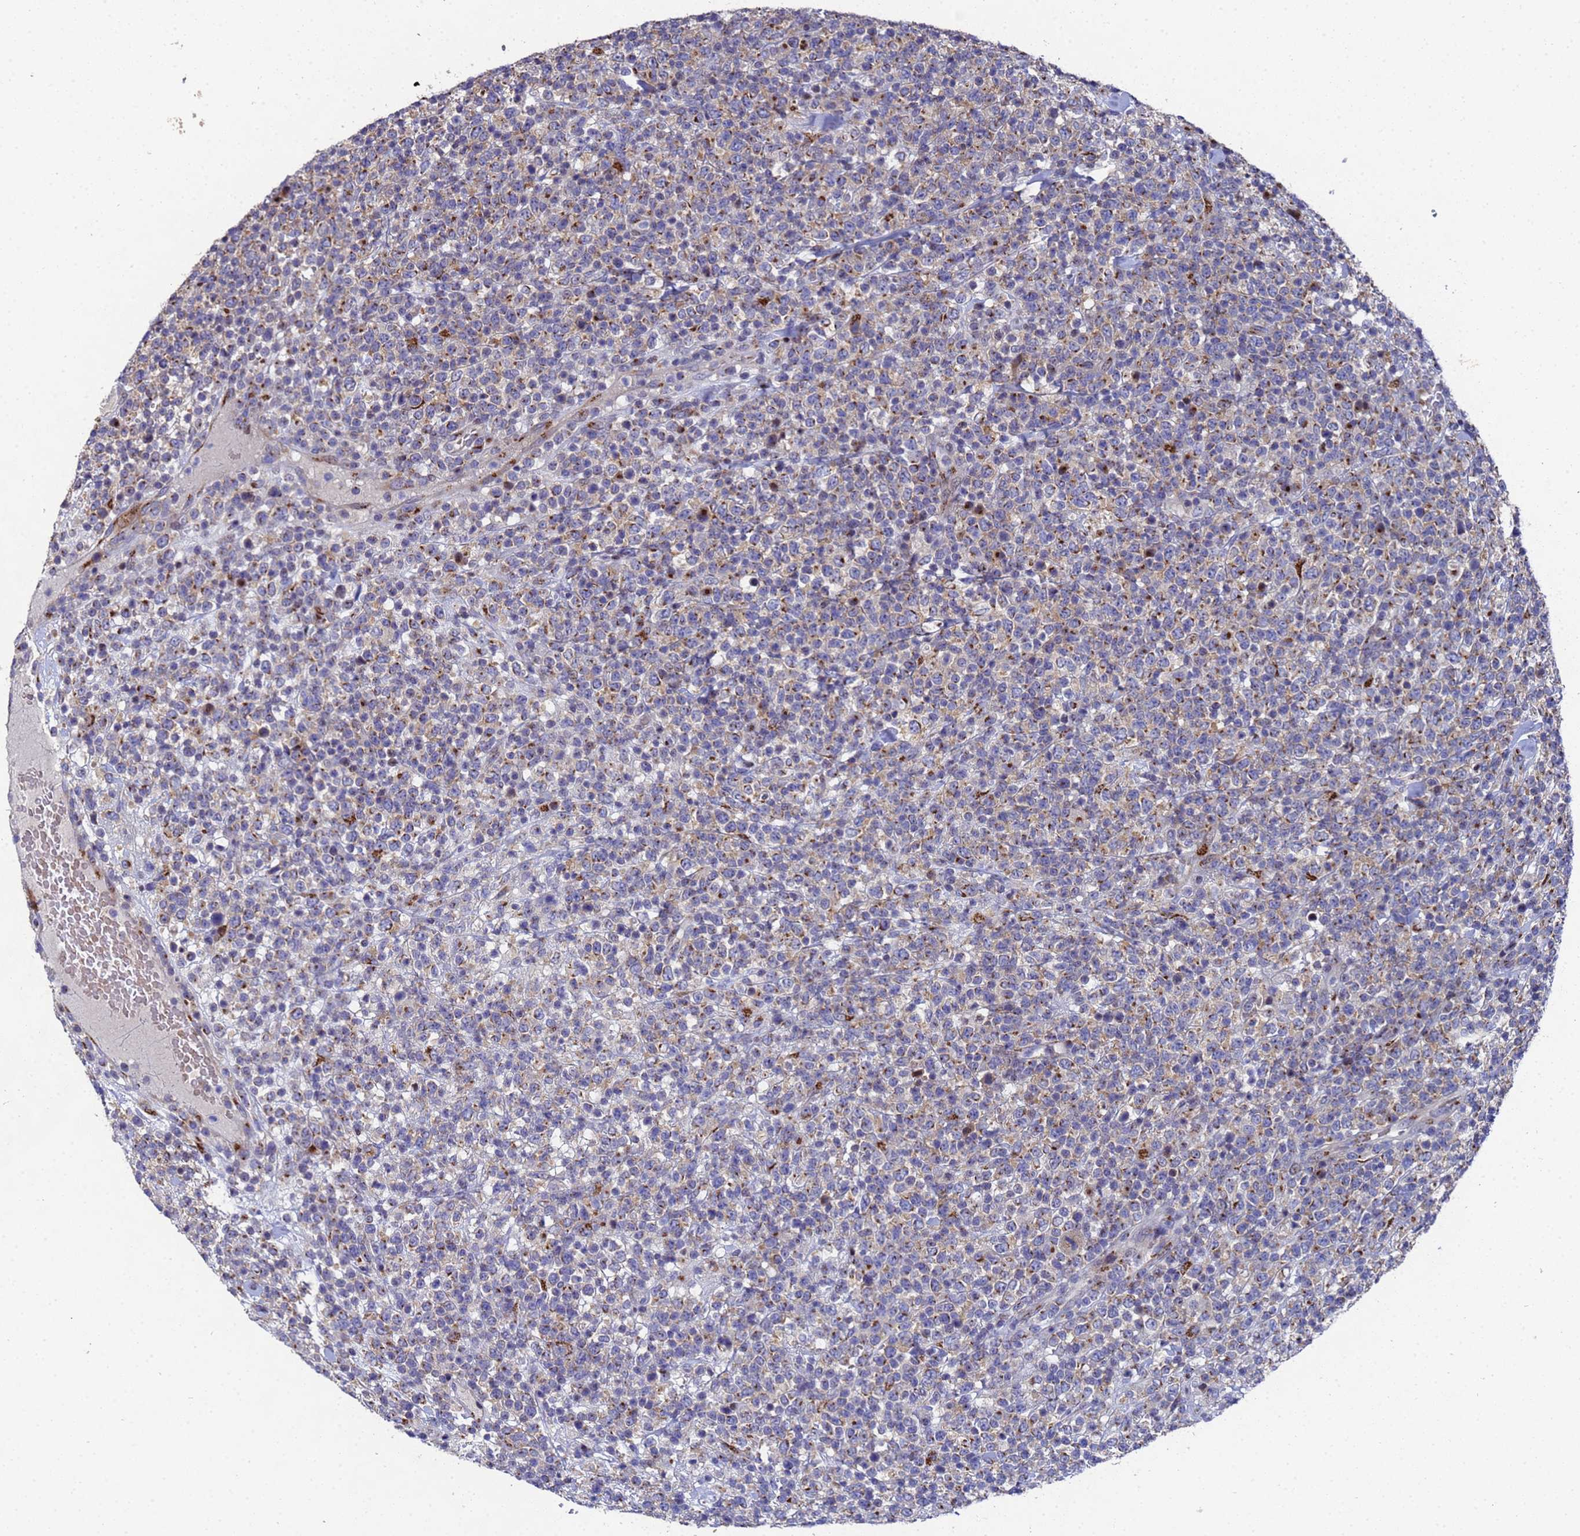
{"staining": {"intensity": "moderate", "quantity": "25%-75%", "location": "cytoplasmic/membranous"}, "tissue": "lymphoma", "cell_type": "Tumor cells", "image_type": "cancer", "snomed": [{"axis": "morphology", "description": "Malignant lymphoma, non-Hodgkin's type, High grade"}, {"axis": "topography", "description": "Colon"}], "caption": "Moderate cytoplasmic/membranous protein staining is appreciated in about 25%-75% of tumor cells in high-grade malignant lymphoma, non-Hodgkin's type.", "gene": "NSUN6", "patient": {"sex": "female", "age": 53}}